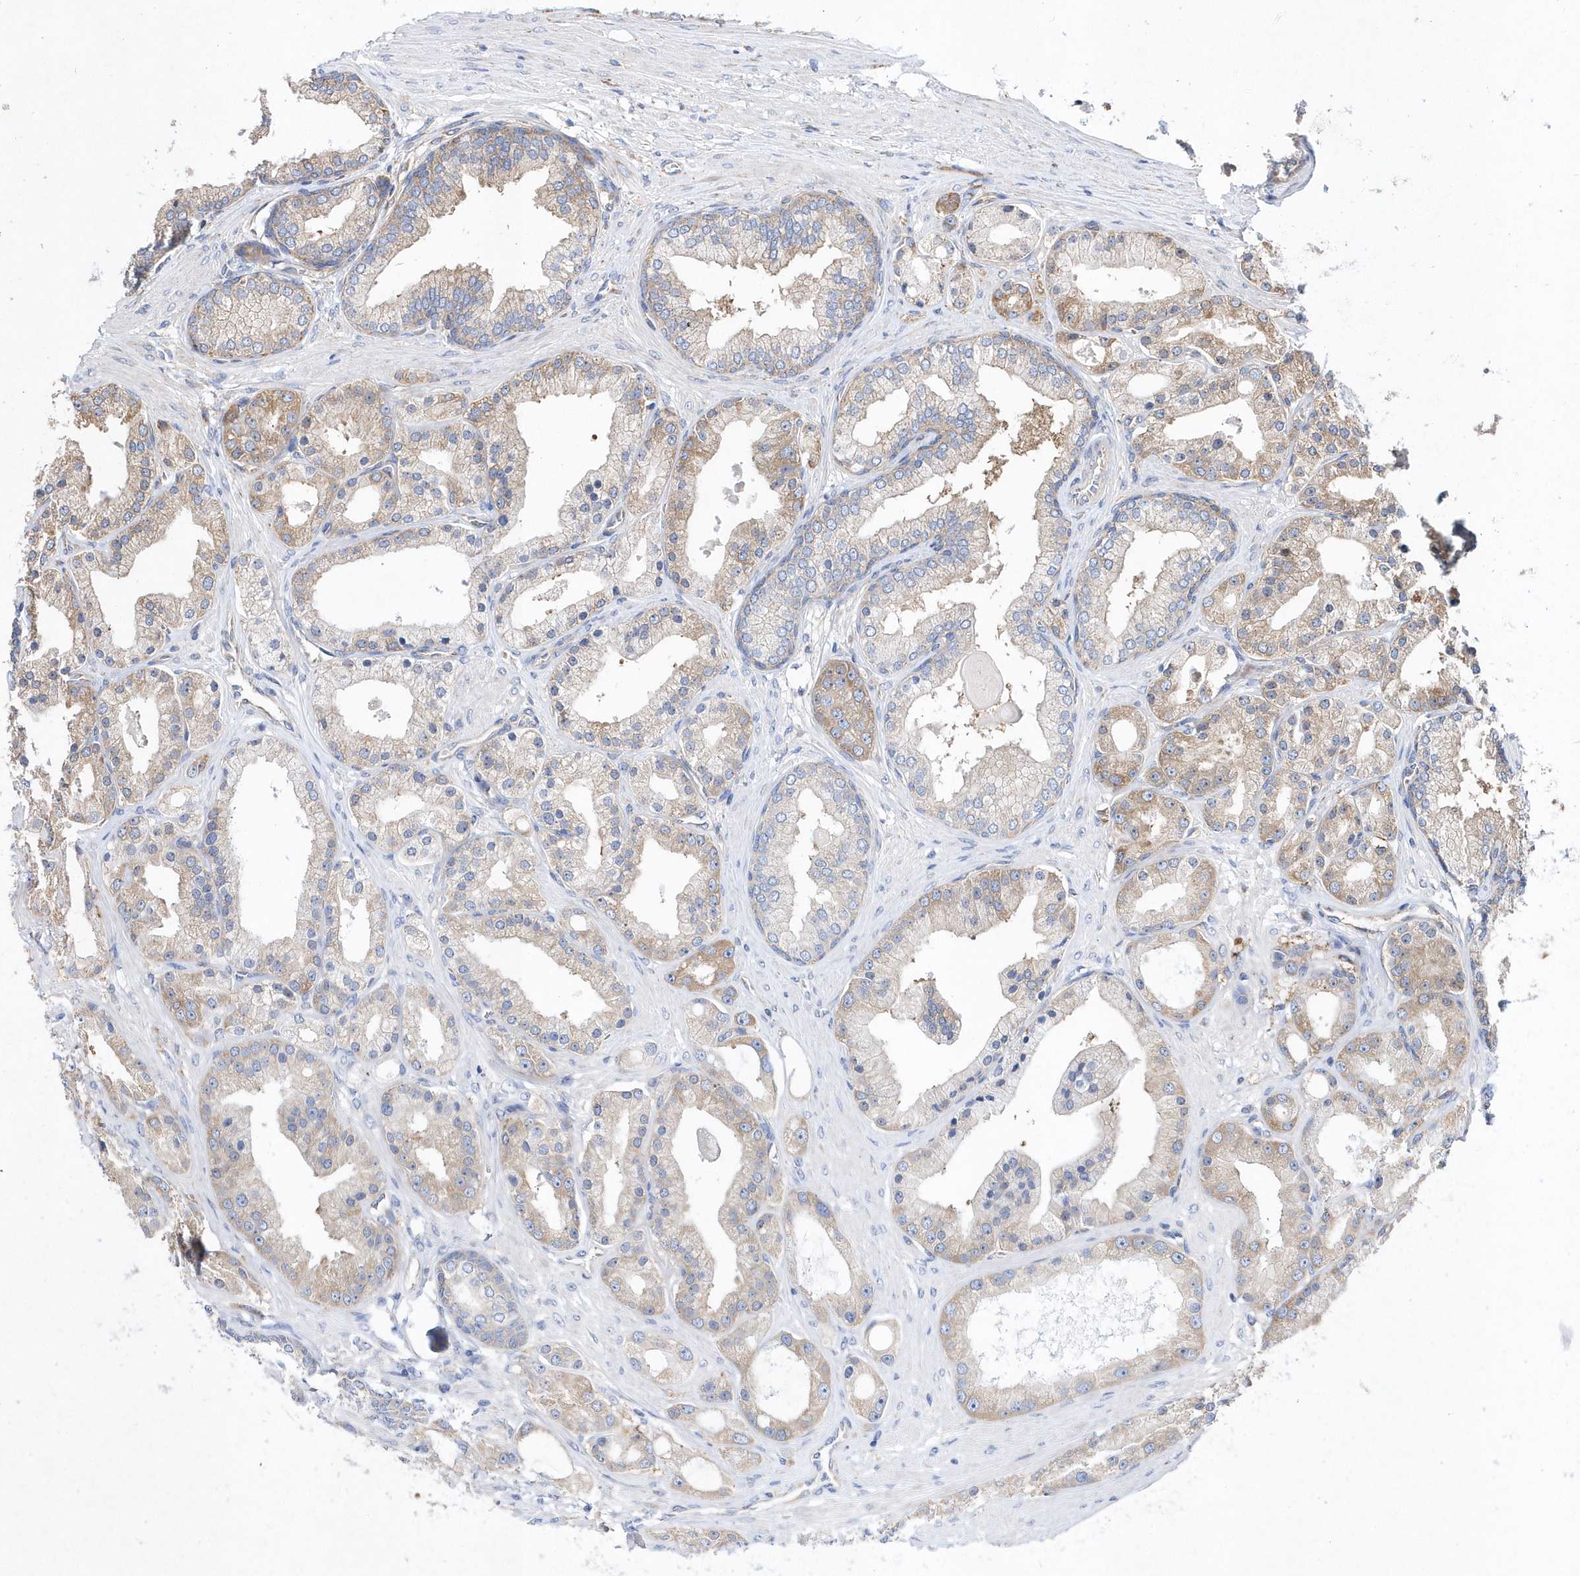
{"staining": {"intensity": "moderate", "quantity": "25%-75%", "location": "cytoplasmic/membranous"}, "tissue": "prostate cancer", "cell_type": "Tumor cells", "image_type": "cancer", "snomed": [{"axis": "morphology", "description": "Adenocarcinoma, Low grade"}, {"axis": "topography", "description": "Prostate"}], "caption": "Approximately 25%-75% of tumor cells in prostate cancer demonstrate moderate cytoplasmic/membranous protein expression as visualized by brown immunohistochemical staining.", "gene": "JKAMP", "patient": {"sex": "male", "age": 67}}